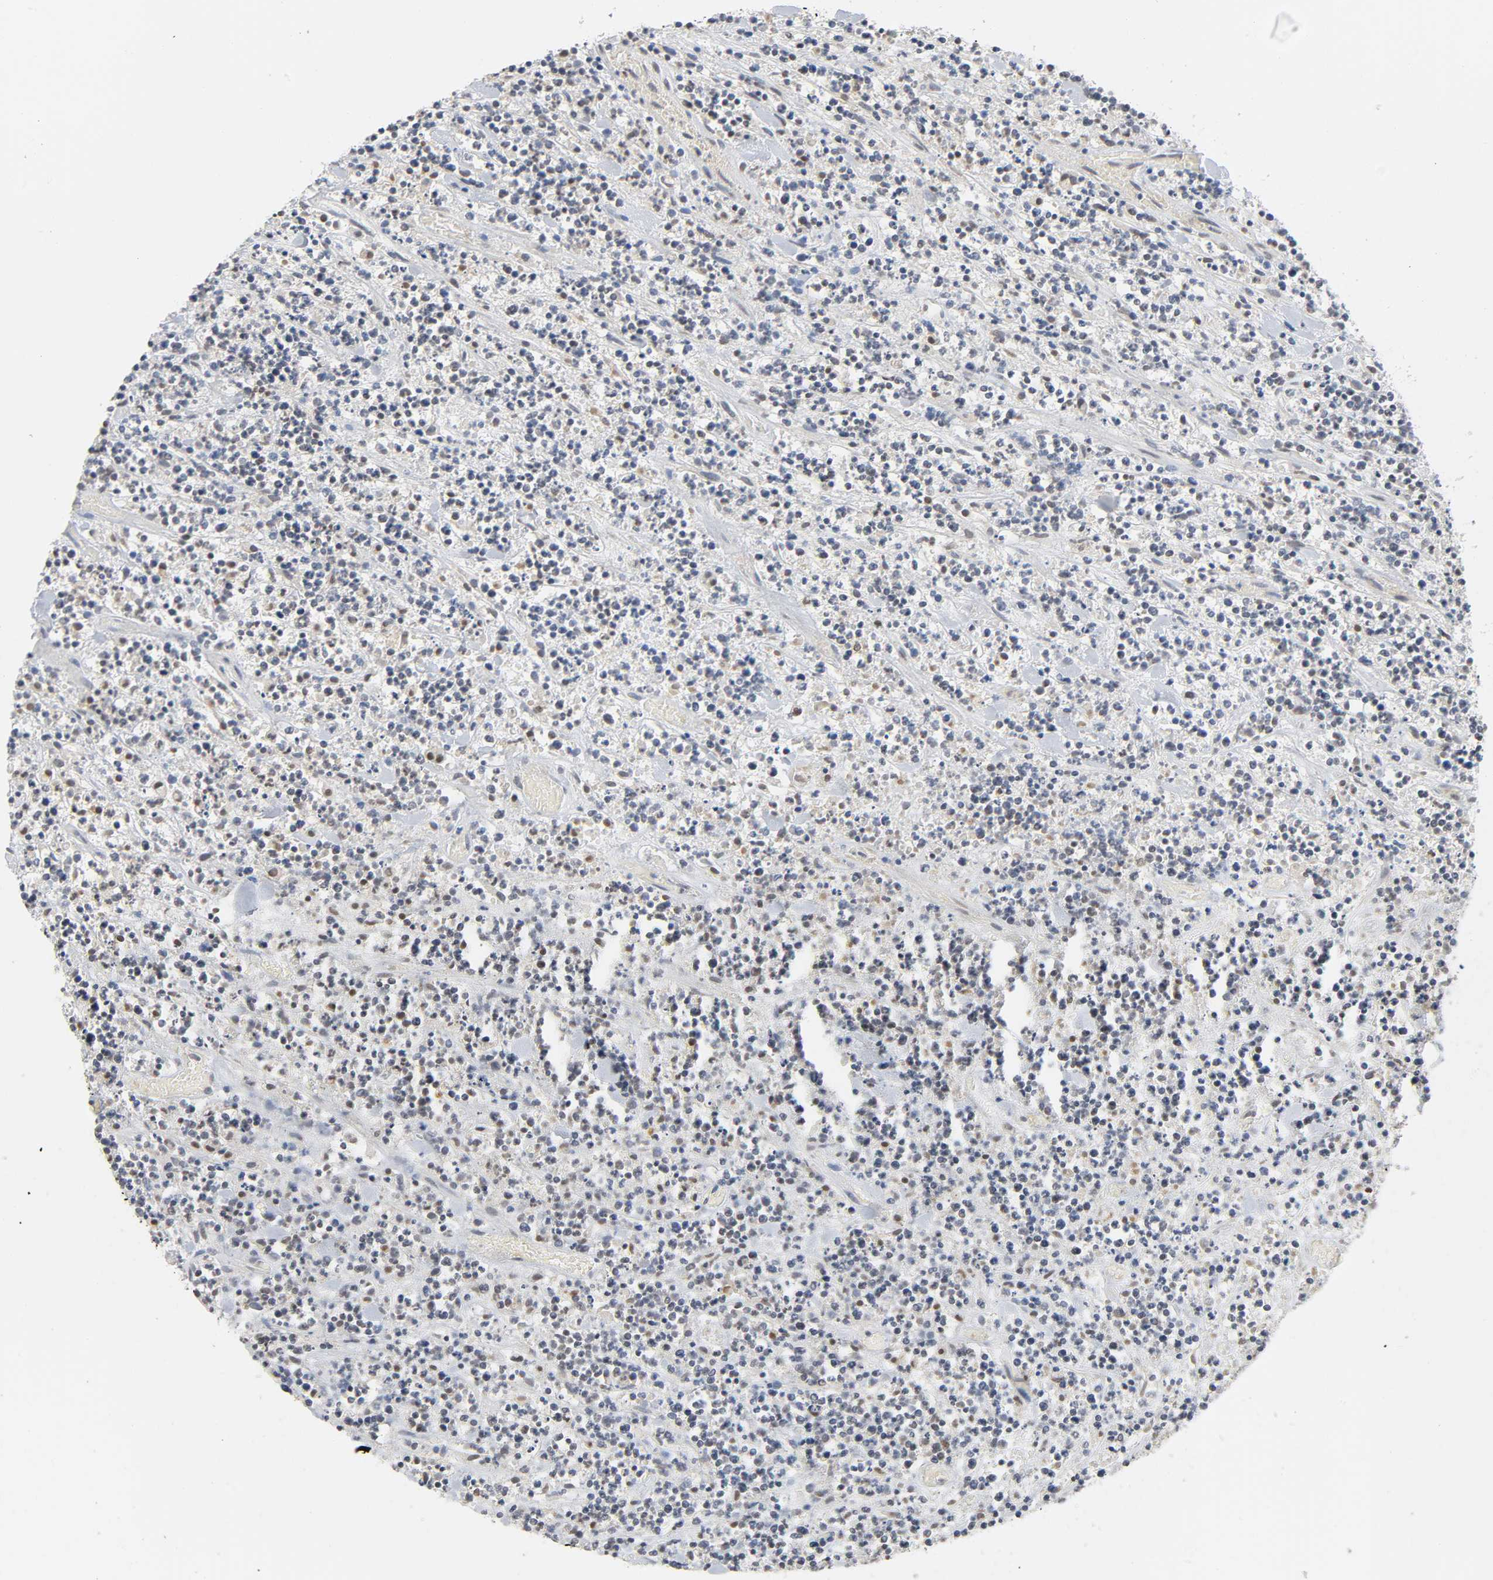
{"staining": {"intensity": "weak", "quantity": "25%-75%", "location": "nuclear"}, "tissue": "lymphoma", "cell_type": "Tumor cells", "image_type": "cancer", "snomed": [{"axis": "morphology", "description": "Malignant lymphoma, non-Hodgkin's type, High grade"}, {"axis": "topography", "description": "Soft tissue"}], "caption": "Lymphoma was stained to show a protein in brown. There is low levels of weak nuclear expression in approximately 25%-75% of tumor cells.", "gene": "KAT2B", "patient": {"sex": "male", "age": 18}}